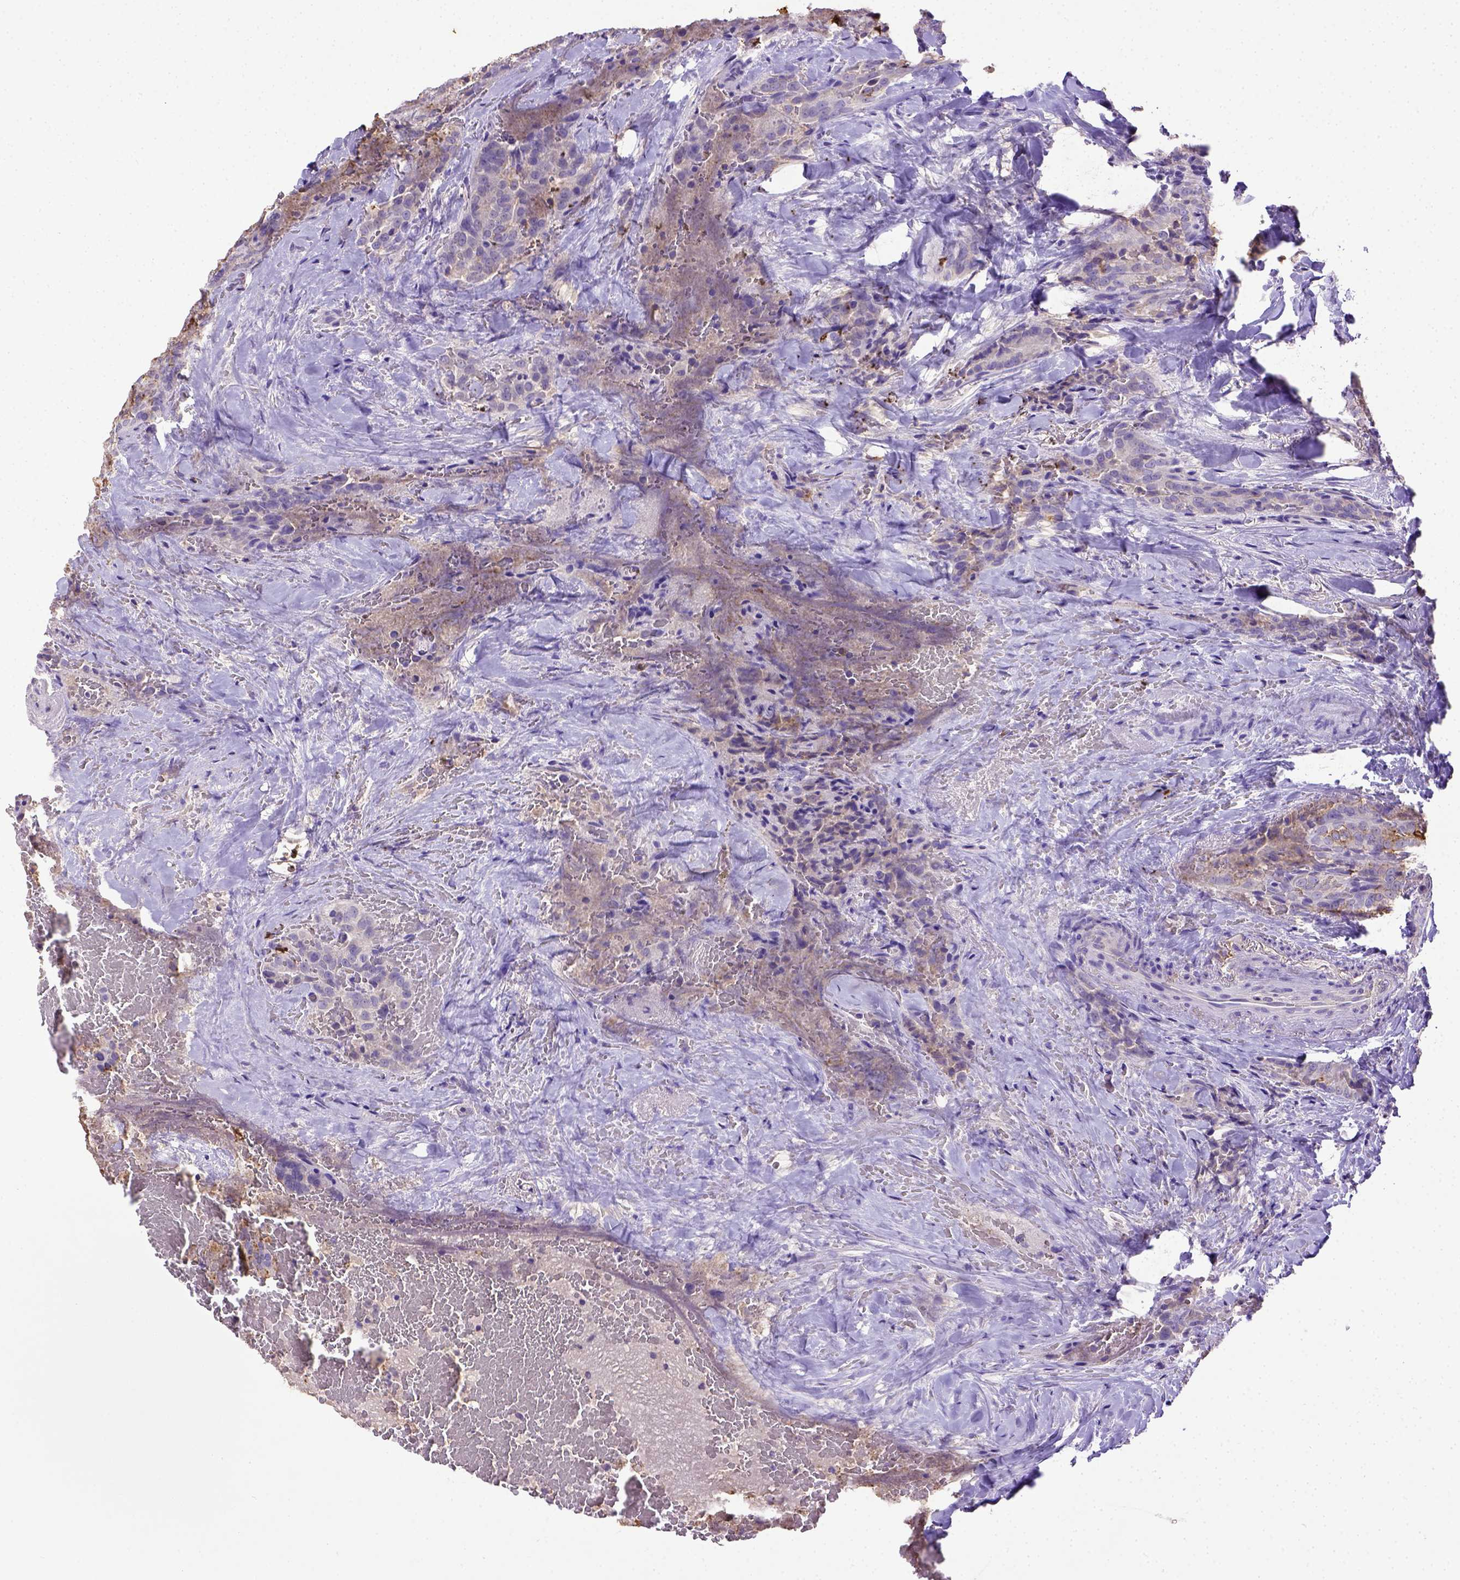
{"staining": {"intensity": "negative", "quantity": "none", "location": "none"}, "tissue": "thyroid cancer", "cell_type": "Tumor cells", "image_type": "cancer", "snomed": [{"axis": "morphology", "description": "Papillary adenocarcinoma, NOS"}, {"axis": "topography", "description": "Thyroid gland"}], "caption": "This micrograph is of thyroid cancer (papillary adenocarcinoma) stained with IHC to label a protein in brown with the nuclei are counter-stained blue. There is no expression in tumor cells.", "gene": "B3GAT1", "patient": {"sex": "male", "age": 61}}